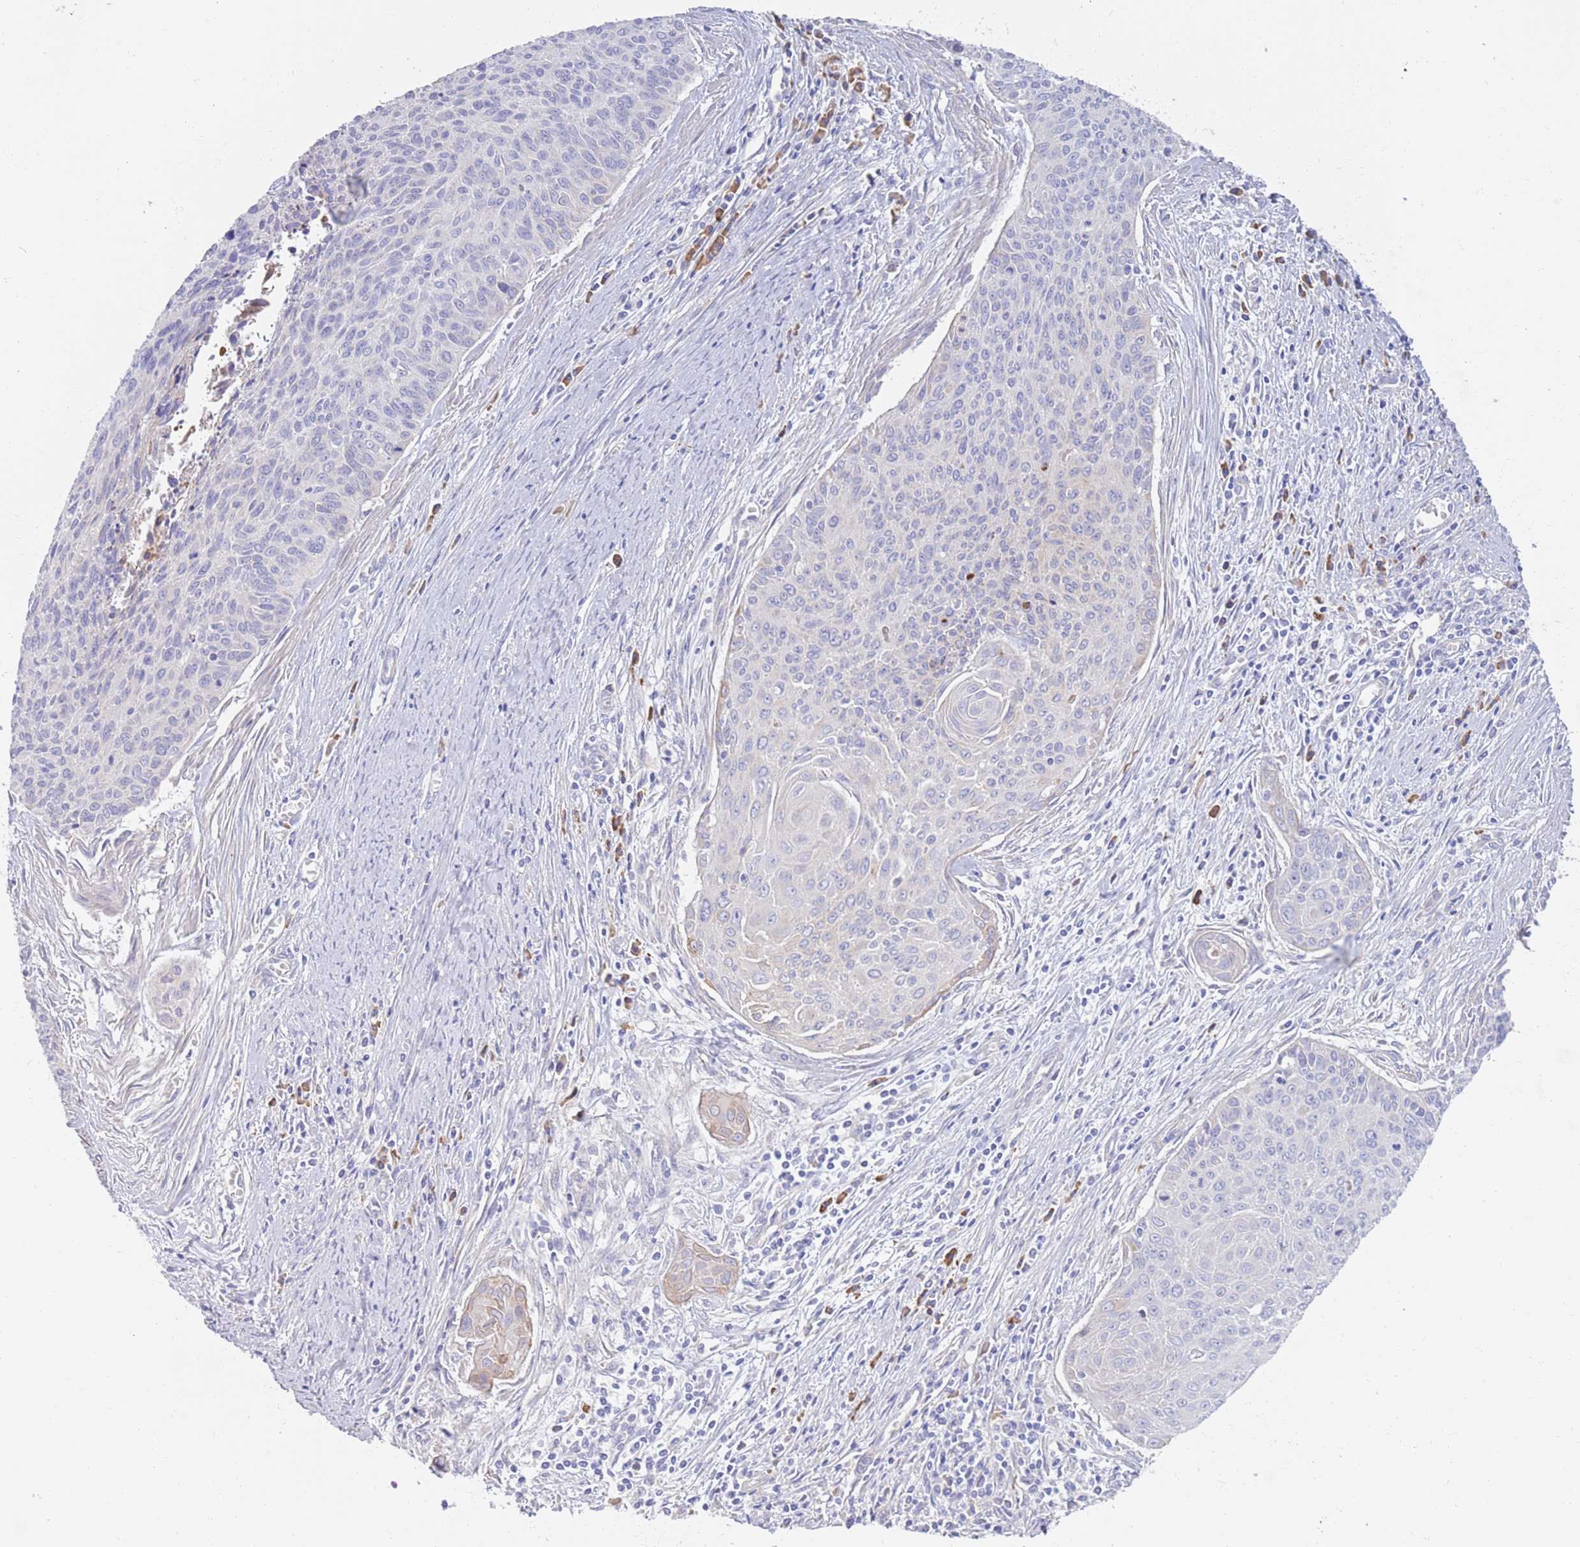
{"staining": {"intensity": "negative", "quantity": "none", "location": "none"}, "tissue": "cervical cancer", "cell_type": "Tumor cells", "image_type": "cancer", "snomed": [{"axis": "morphology", "description": "Squamous cell carcinoma, NOS"}, {"axis": "topography", "description": "Cervix"}], "caption": "Human cervical cancer (squamous cell carcinoma) stained for a protein using immunohistochemistry (IHC) shows no expression in tumor cells.", "gene": "CCDC149", "patient": {"sex": "female", "age": 55}}